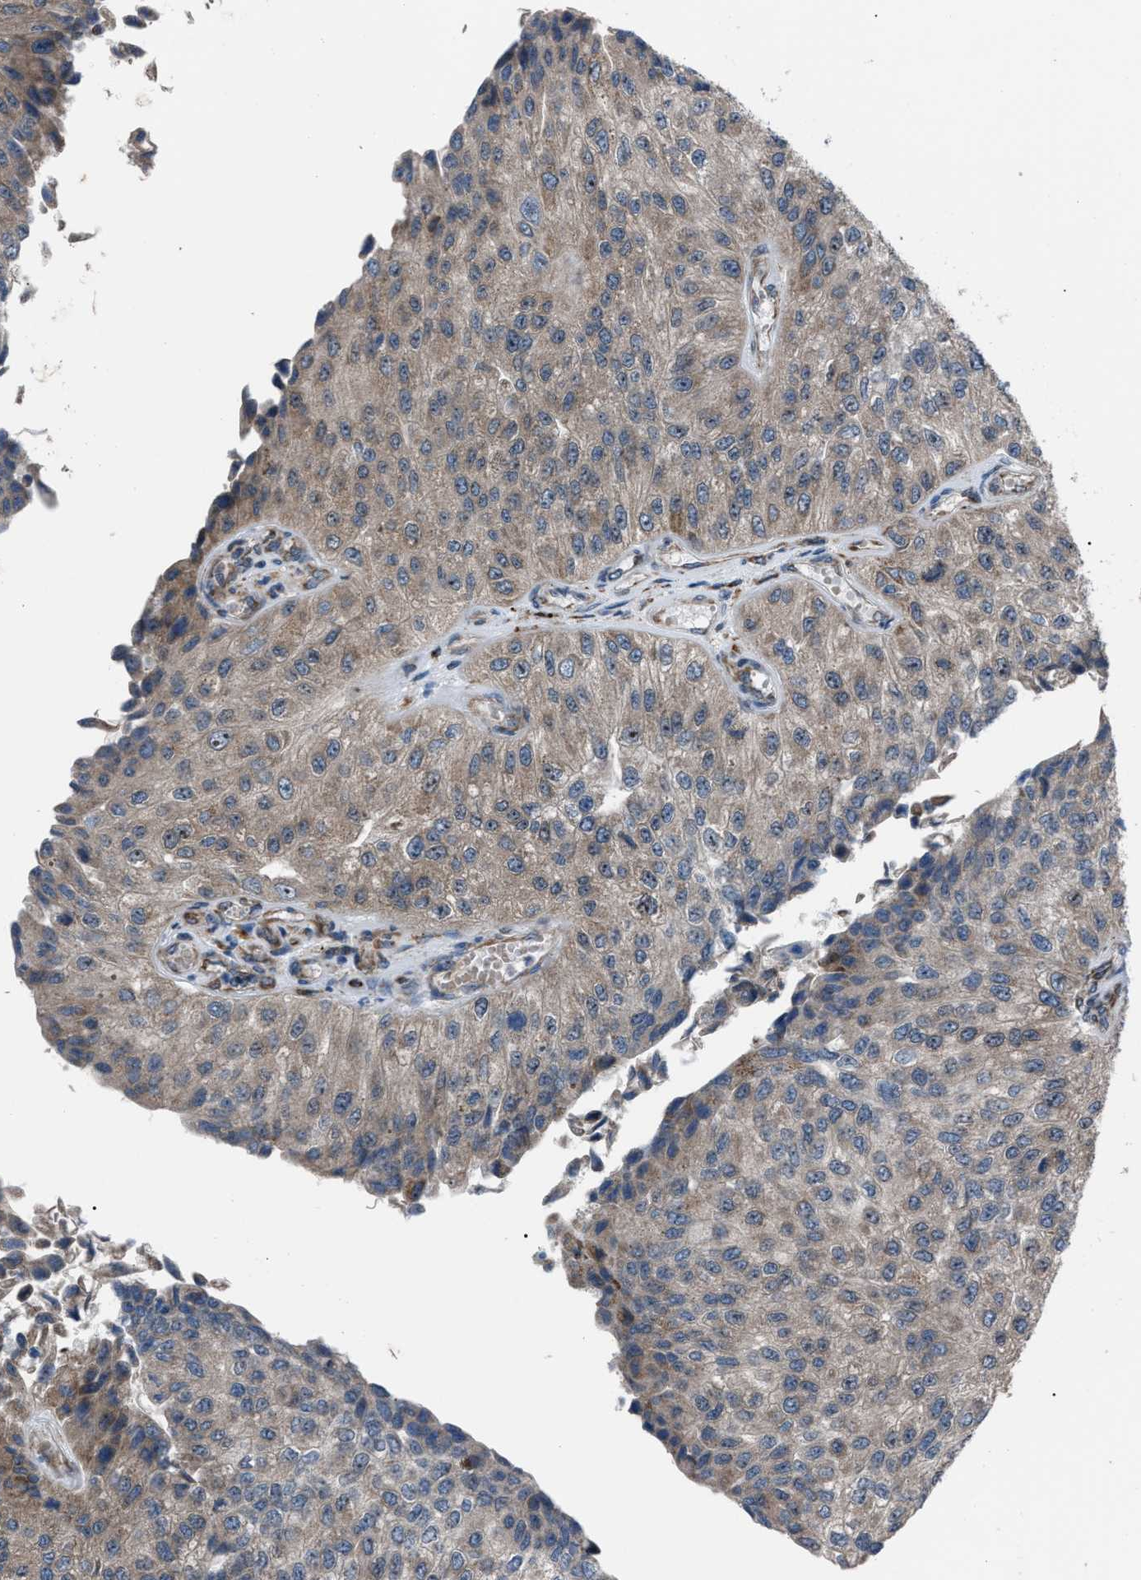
{"staining": {"intensity": "weak", "quantity": ">75%", "location": "cytoplasmic/membranous"}, "tissue": "urothelial cancer", "cell_type": "Tumor cells", "image_type": "cancer", "snomed": [{"axis": "morphology", "description": "Urothelial carcinoma, High grade"}, {"axis": "topography", "description": "Kidney"}, {"axis": "topography", "description": "Urinary bladder"}], "caption": "Urothelial cancer stained with immunohistochemistry (IHC) demonstrates weak cytoplasmic/membranous positivity in about >75% of tumor cells. (DAB (3,3'-diaminobenzidine) IHC, brown staining for protein, blue staining for nuclei).", "gene": "AGO2", "patient": {"sex": "male", "age": 77}}